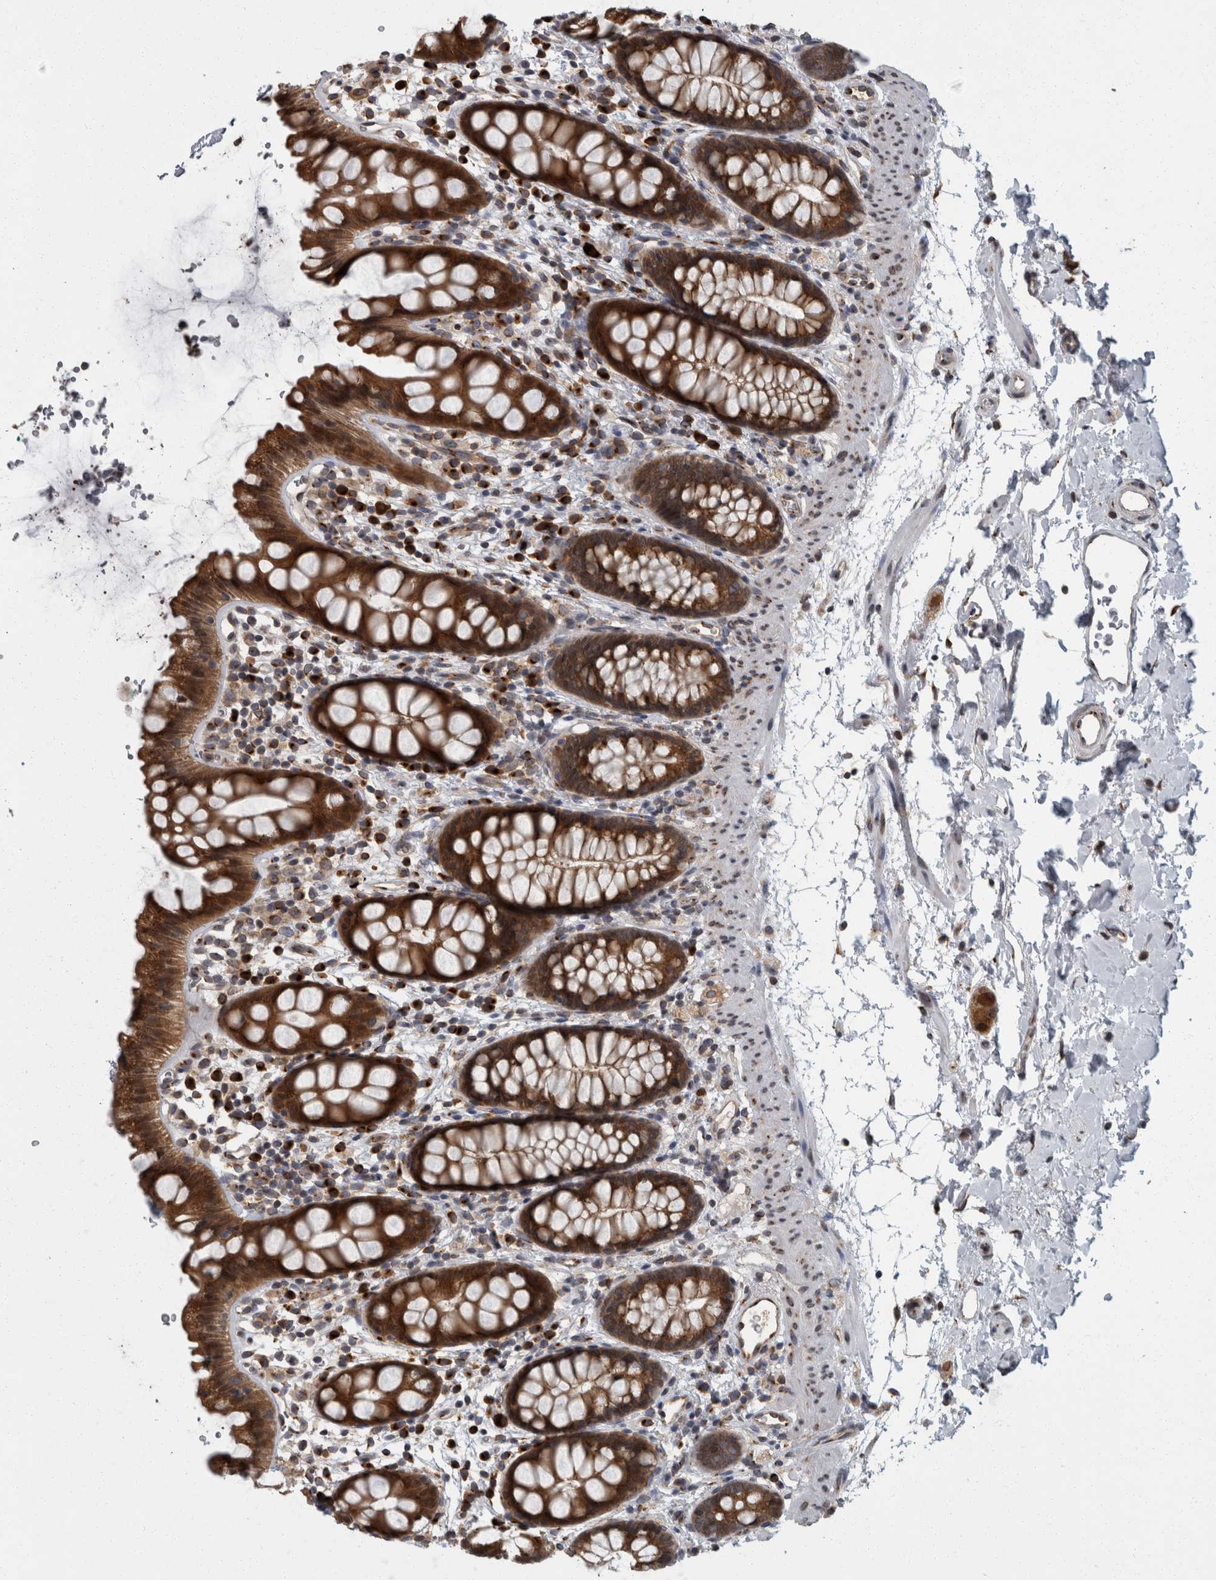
{"staining": {"intensity": "strong", "quantity": ">75%", "location": "cytoplasmic/membranous"}, "tissue": "rectum", "cell_type": "Glandular cells", "image_type": "normal", "snomed": [{"axis": "morphology", "description": "Normal tissue, NOS"}, {"axis": "topography", "description": "Rectum"}], "caption": "Brown immunohistochemical staining in normal rectum shows strong cytoplasmic/membranous positivity in about >75% of glandular cells. (IHC, brightfield microscopy, high magnification).", "gene": "LMAN2L", "patient": {"sex": "female", "age": 65}}